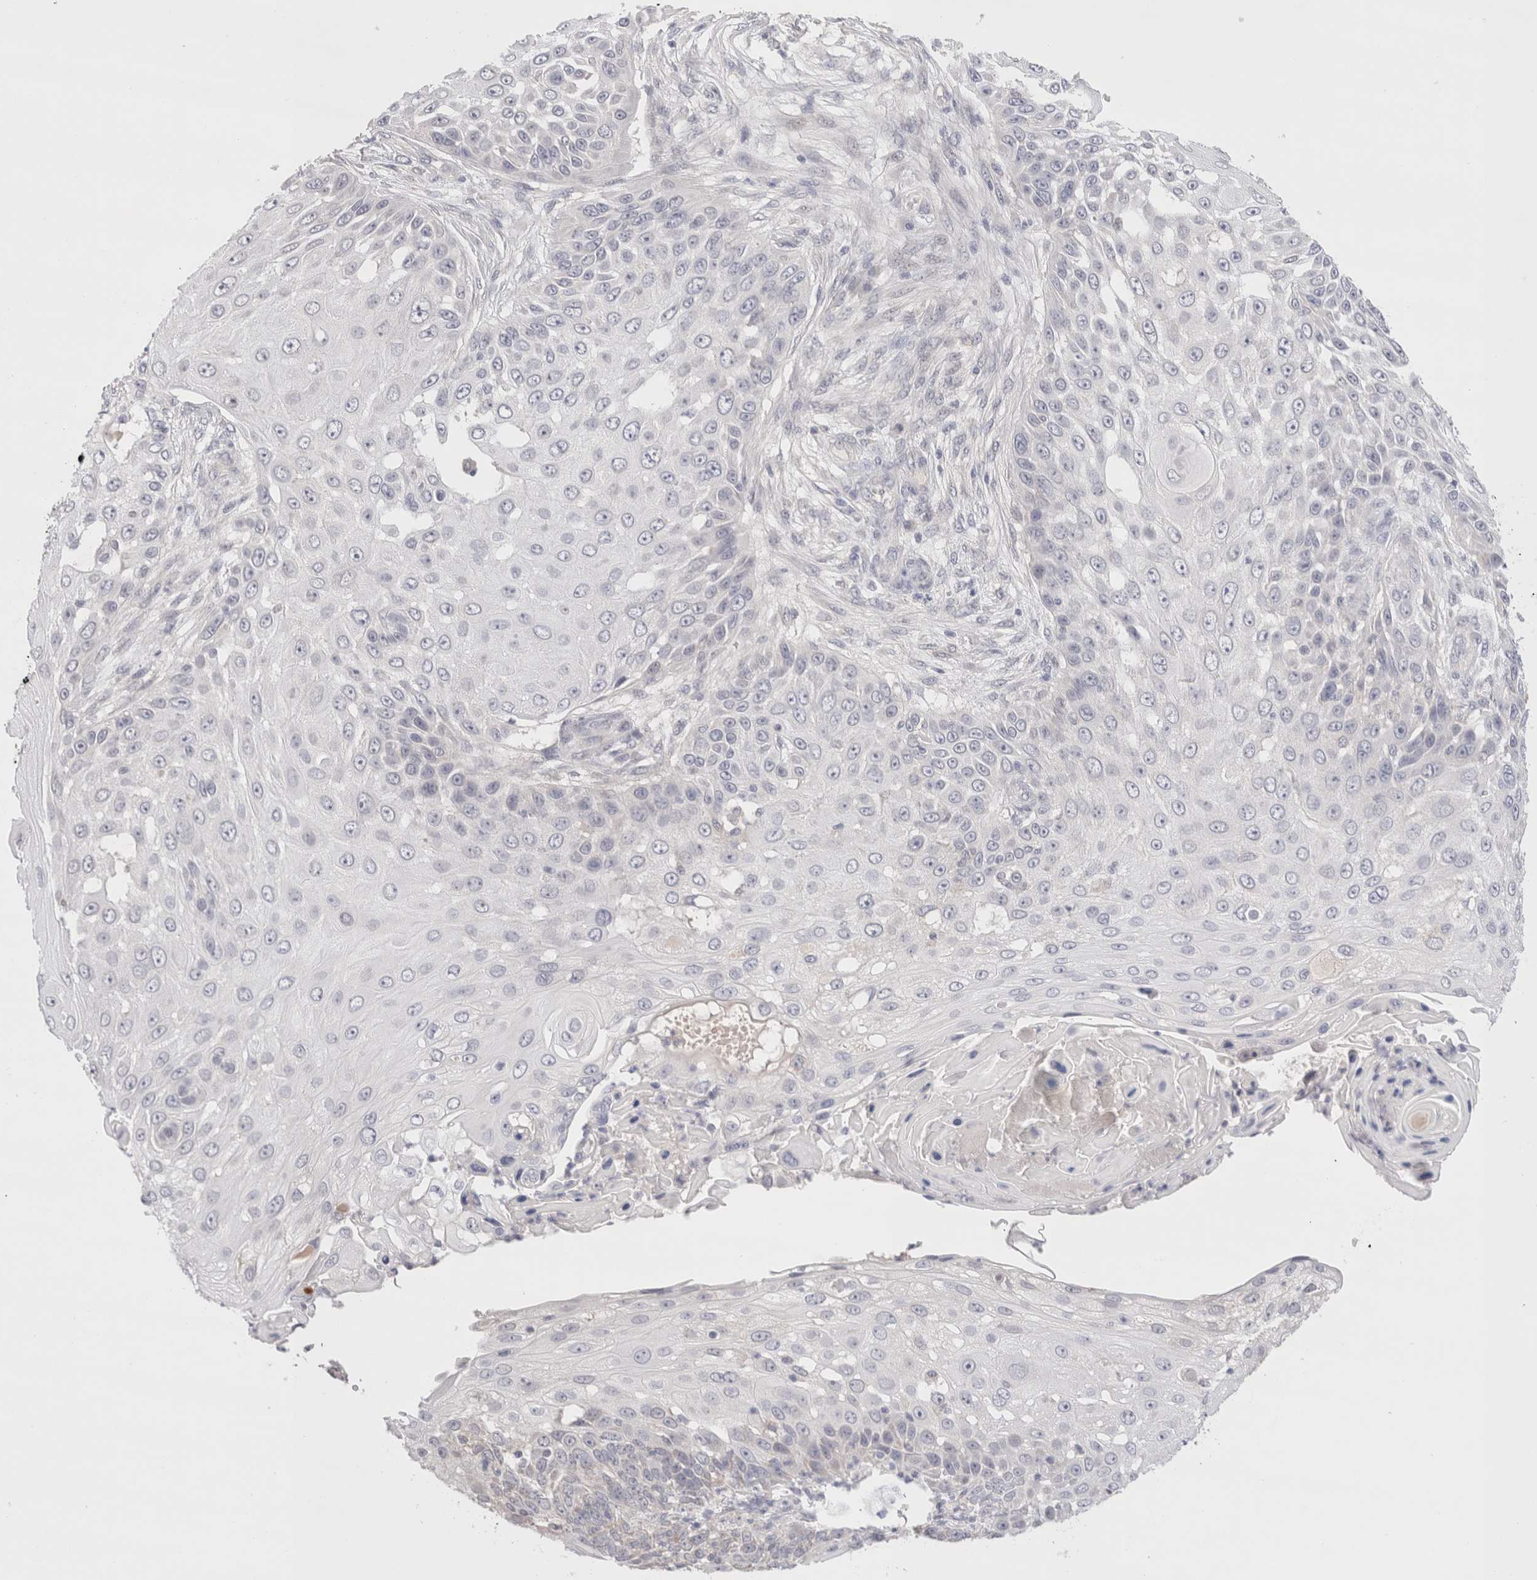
{"staining": {"intensity": "negative", "quantity": "none", "location": "none"}, "tissue": "skin cancer", "cell_type": "Tumor cells", "image_type": "cancer", "snomed": [{"axis": "morphology", "description": "Squamous cell carcinoma, NOS"}, {"axis": "topography", "description": "Skin"}], "caption": "Histopathology image shows no significant protein positivity in tumor cells of skin cancer (squamous cell carcinoma).", "gene": "SPATA20", "patient": {"sex": "female", "age": 44}}